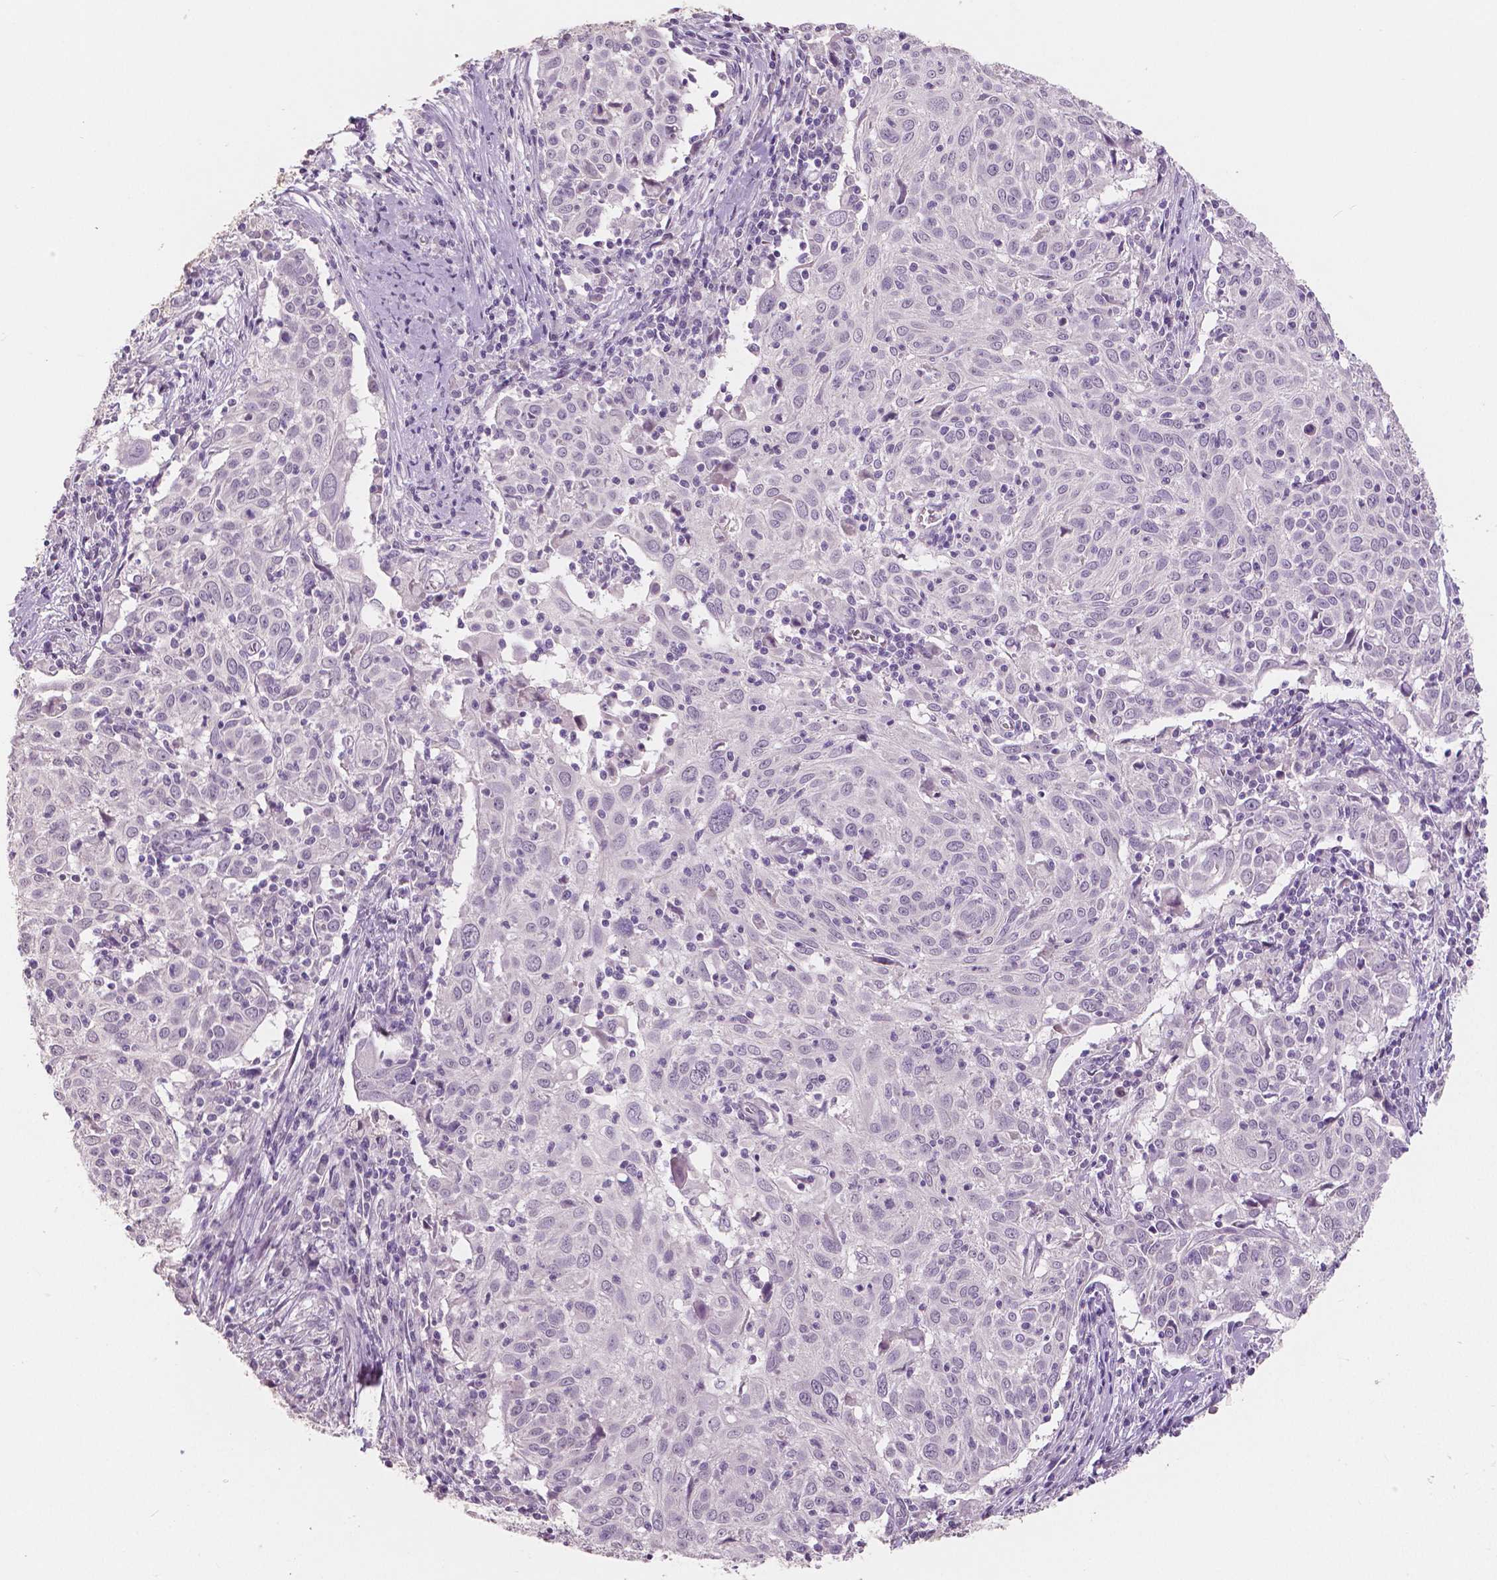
{"staining": {"intensity": "negative", "quantity": "none", "location": "none"}, "tissue": "cervical cancer", "cell_type": "Tumor cells", "image_type": "cancer", "snomed": [{"axis": "morphology", "description": "Squamous cell carcinoma, NOS"}, {"axis": "topography", "description": "Cervix"}], "caption": "Human squamous cell carcinoma (cervical) stained for a protein using immunohistochemistry exhibits no staining in tumor cells.", "gene": "NECAB1", "patient": {"sex": "female", "age": 39}}